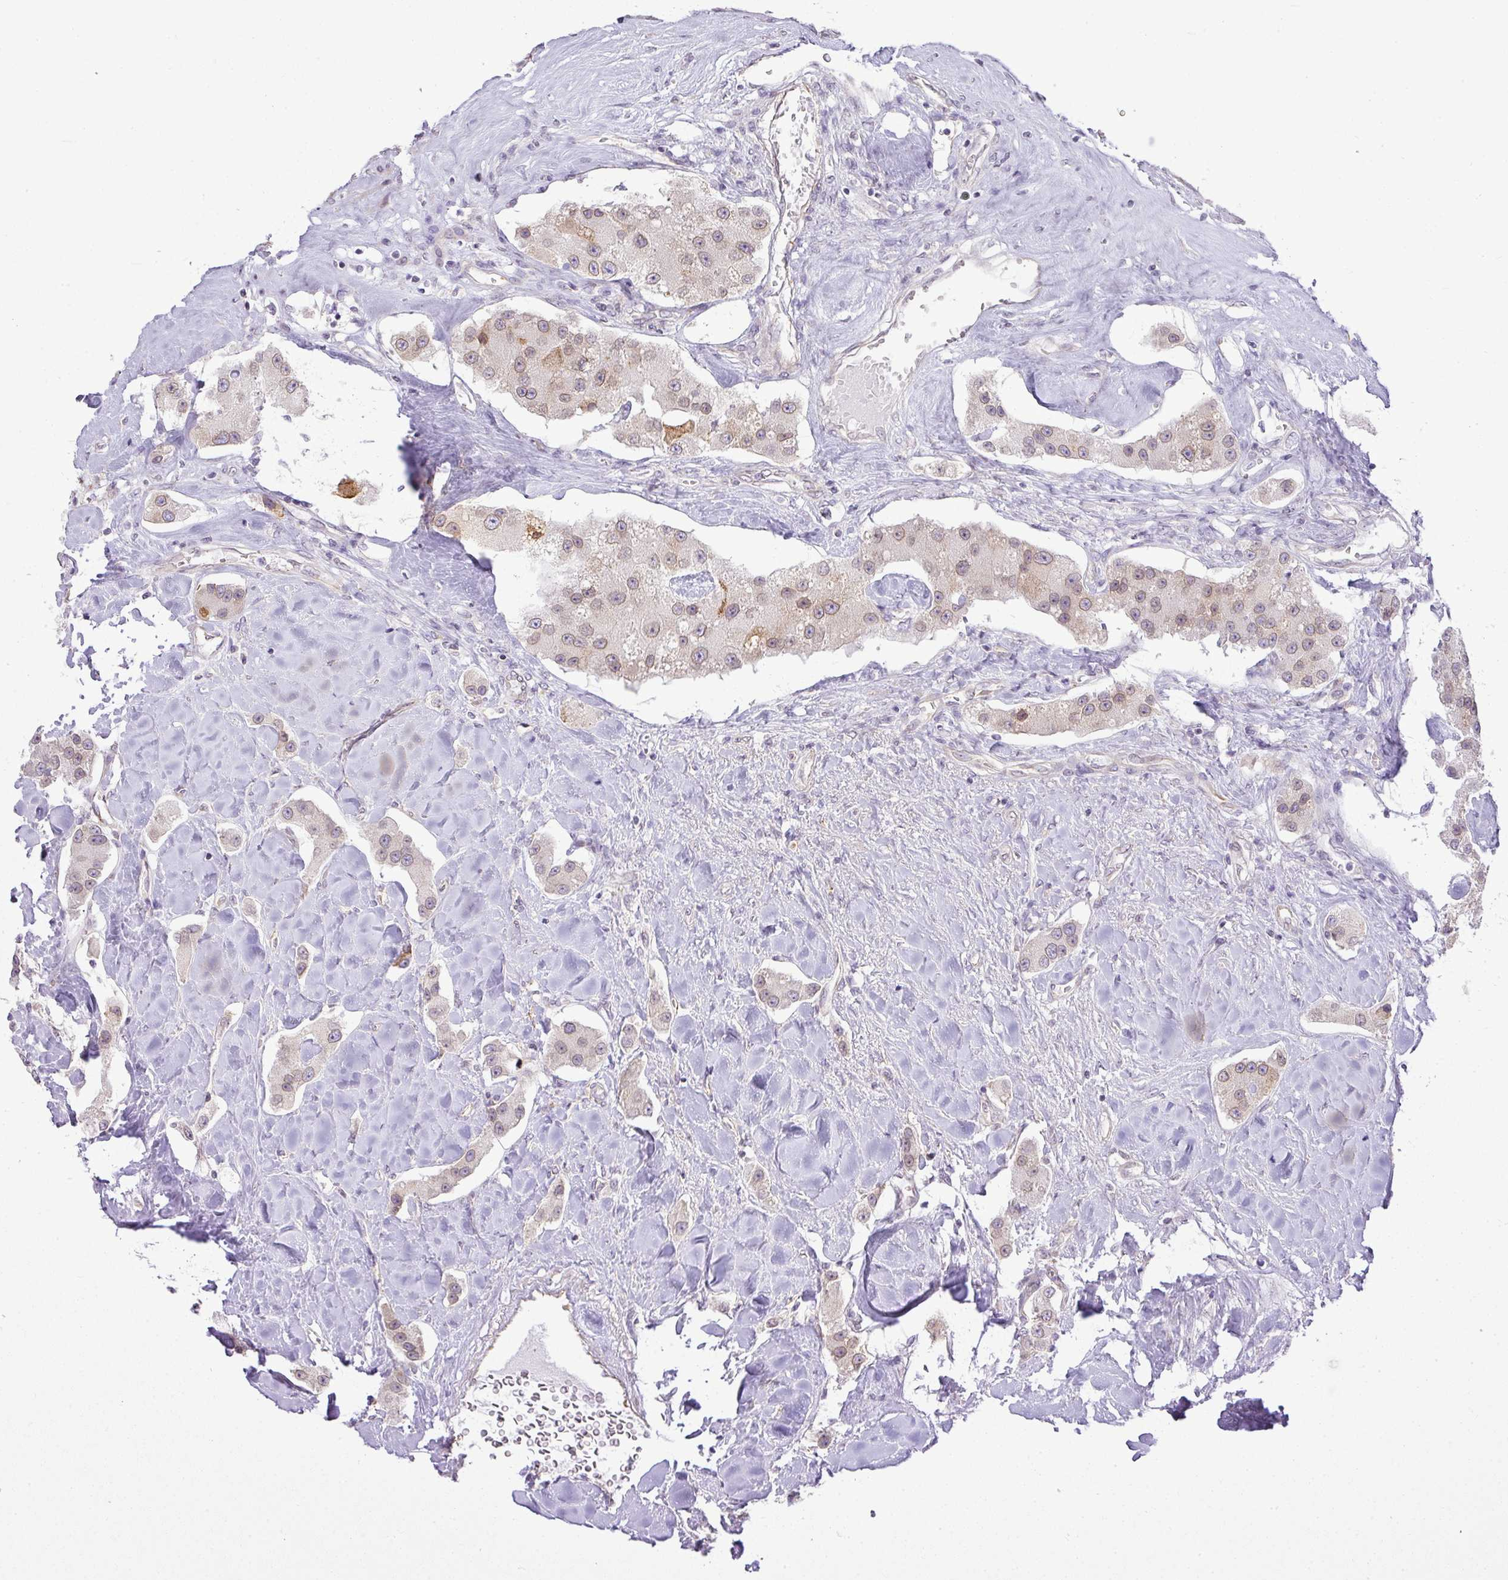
{"staining": {"intensity": "weak", "quantity": "25%-75%", "location": "nuclear"}, "tissue": "carcinoid", "cell_type": "Tumor cells", "image_type": "cancer", "snomed": [{"axis": "morphology", "description": "Carcinoid, malignant, NOS"}, {"axis": "topography", "description": "Pancreas"}], "caption": "This is a histology image of IHC staining of carcinoid, which shows weak positivity in the nuclear of tumor cells.", "gene": "COX18", "patient": {"sex": "male", "age": 41}}